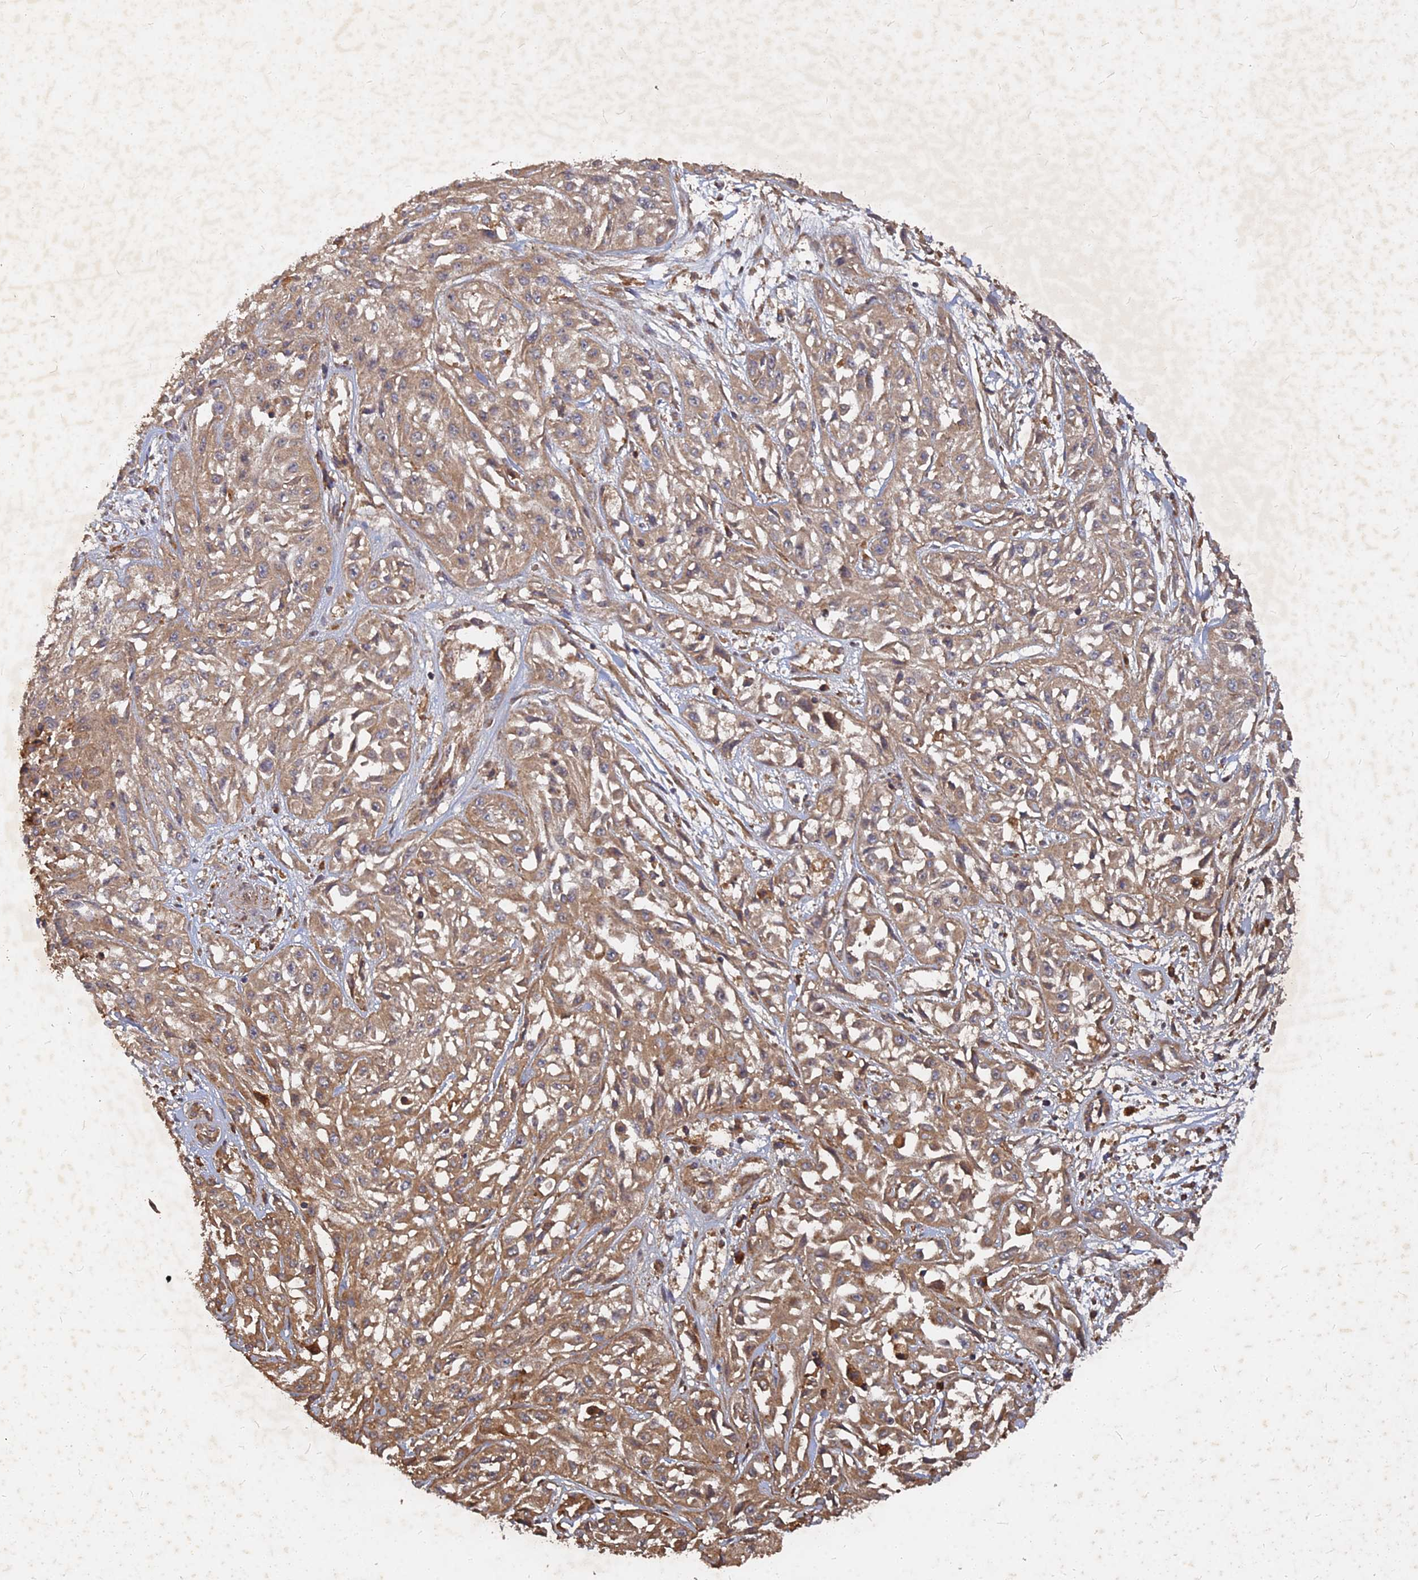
{"staining": {"intensity": "moderate", "quantity": ">75%", "location": "cytoplasmic/membranous"}, "tissue": "skin cancer", "cell_type": "Tumor cells", "image_type": "cancer", "snomed": [{"axis": "morphology", "description": "Squamous cell carcinoma, NOS"}, {"axis": "morphology", "description": "Squamous cell carcinoma, metastatic, NOS"}, {"axis": "topography", "description": "Skin"}, {"axis": "topography", "description": "Lymph node"}], "caption": "Protein staining of skin cancer tissue exhibits moderate cytoplasmic/membranous expression in about >75% of tumor cells.", "gene": "UBE2W", "patient": {"sex": "male", "age": 75}}